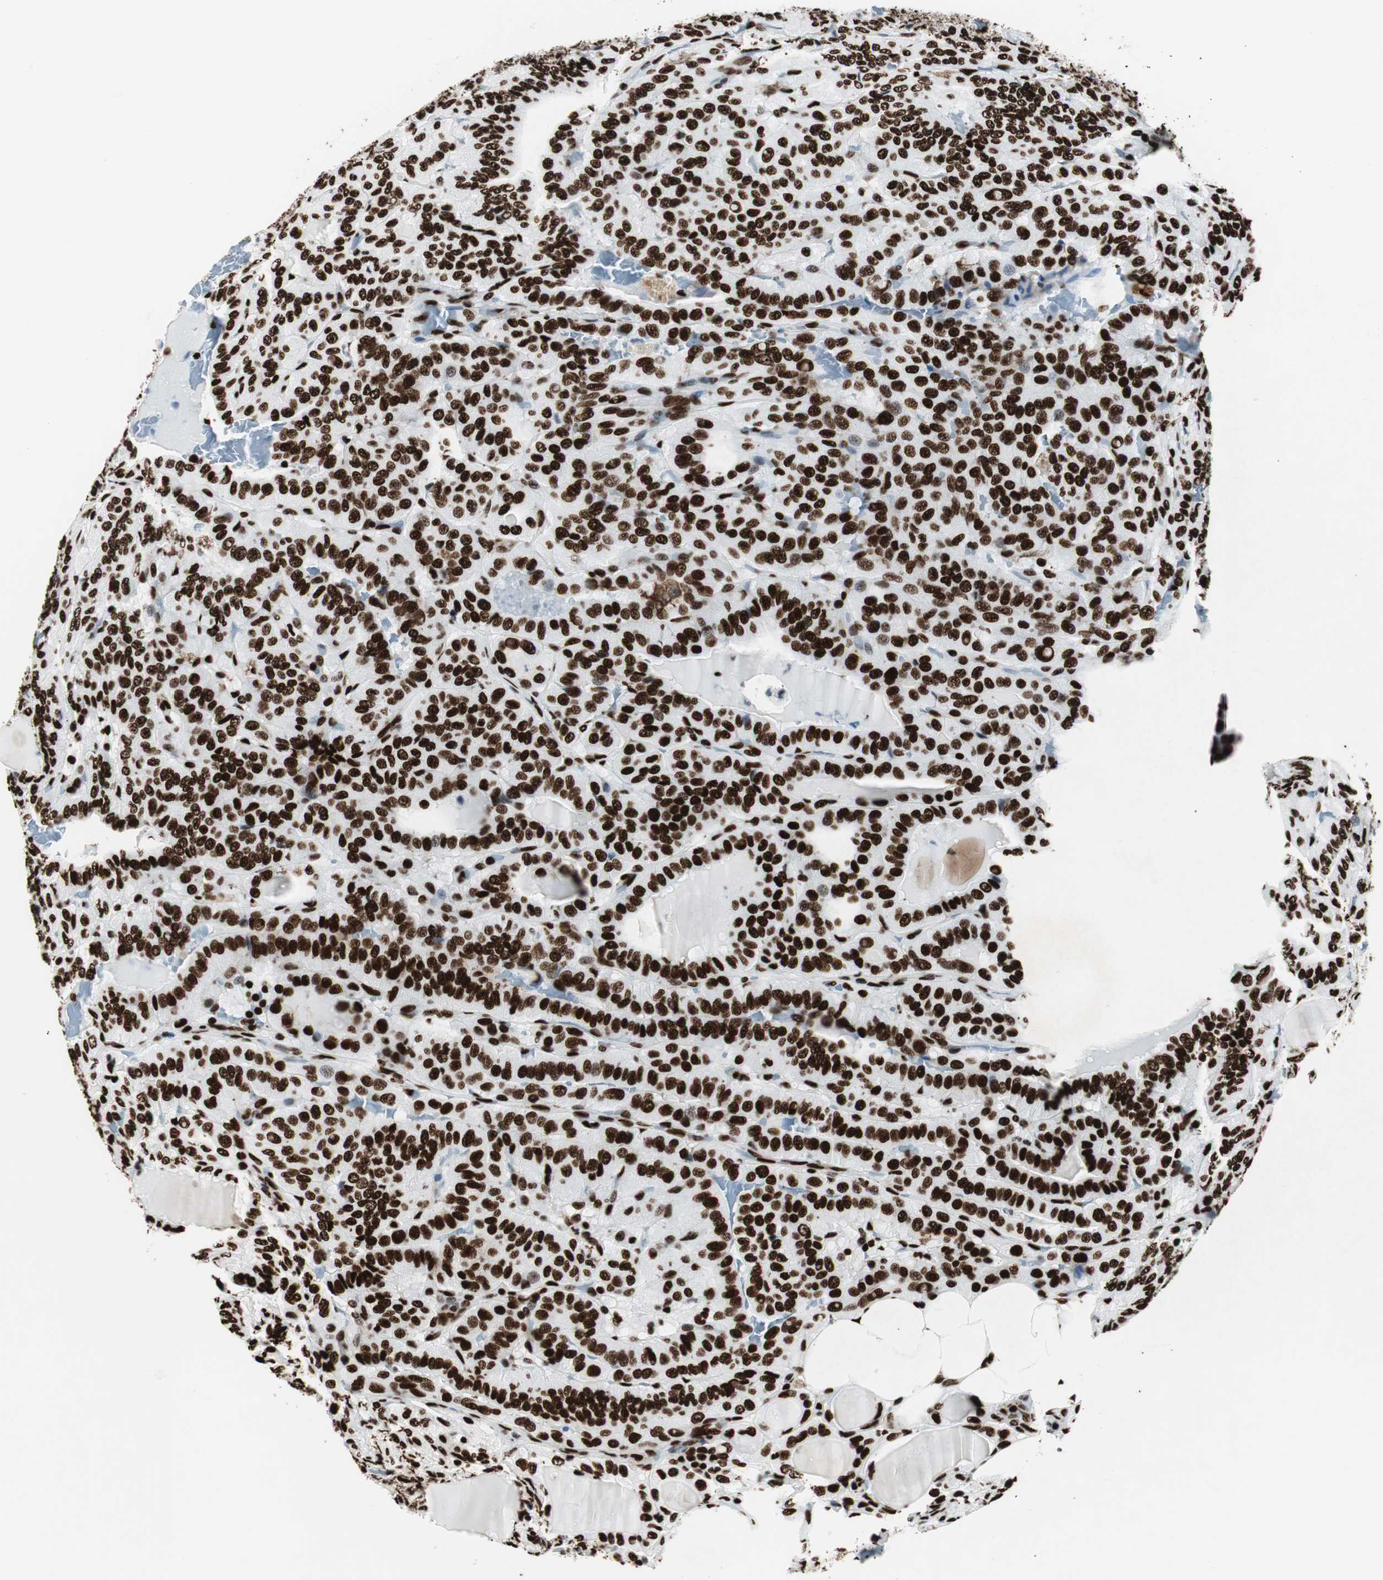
{"staining": {"intensity": "strong", "quantity": ">75%", "location": "nuclear"}, "tissue": "thyroid cancer", "cell_type": "Tumor cells", "image_type": "cancer", "snomed": [{"axis": "morphology", "description": "Papillary adenocarcinoma, NOS"}, {"axis": "topography", "description": "Thyroid gland"}], "caption": "About >75% of tumor cells in thyroid cancer show strong nuclear protein positivity as visualized by brown immunohistochemical staining.", "gene": "NCL", "patient": {"sex": "male", "age": 77}}